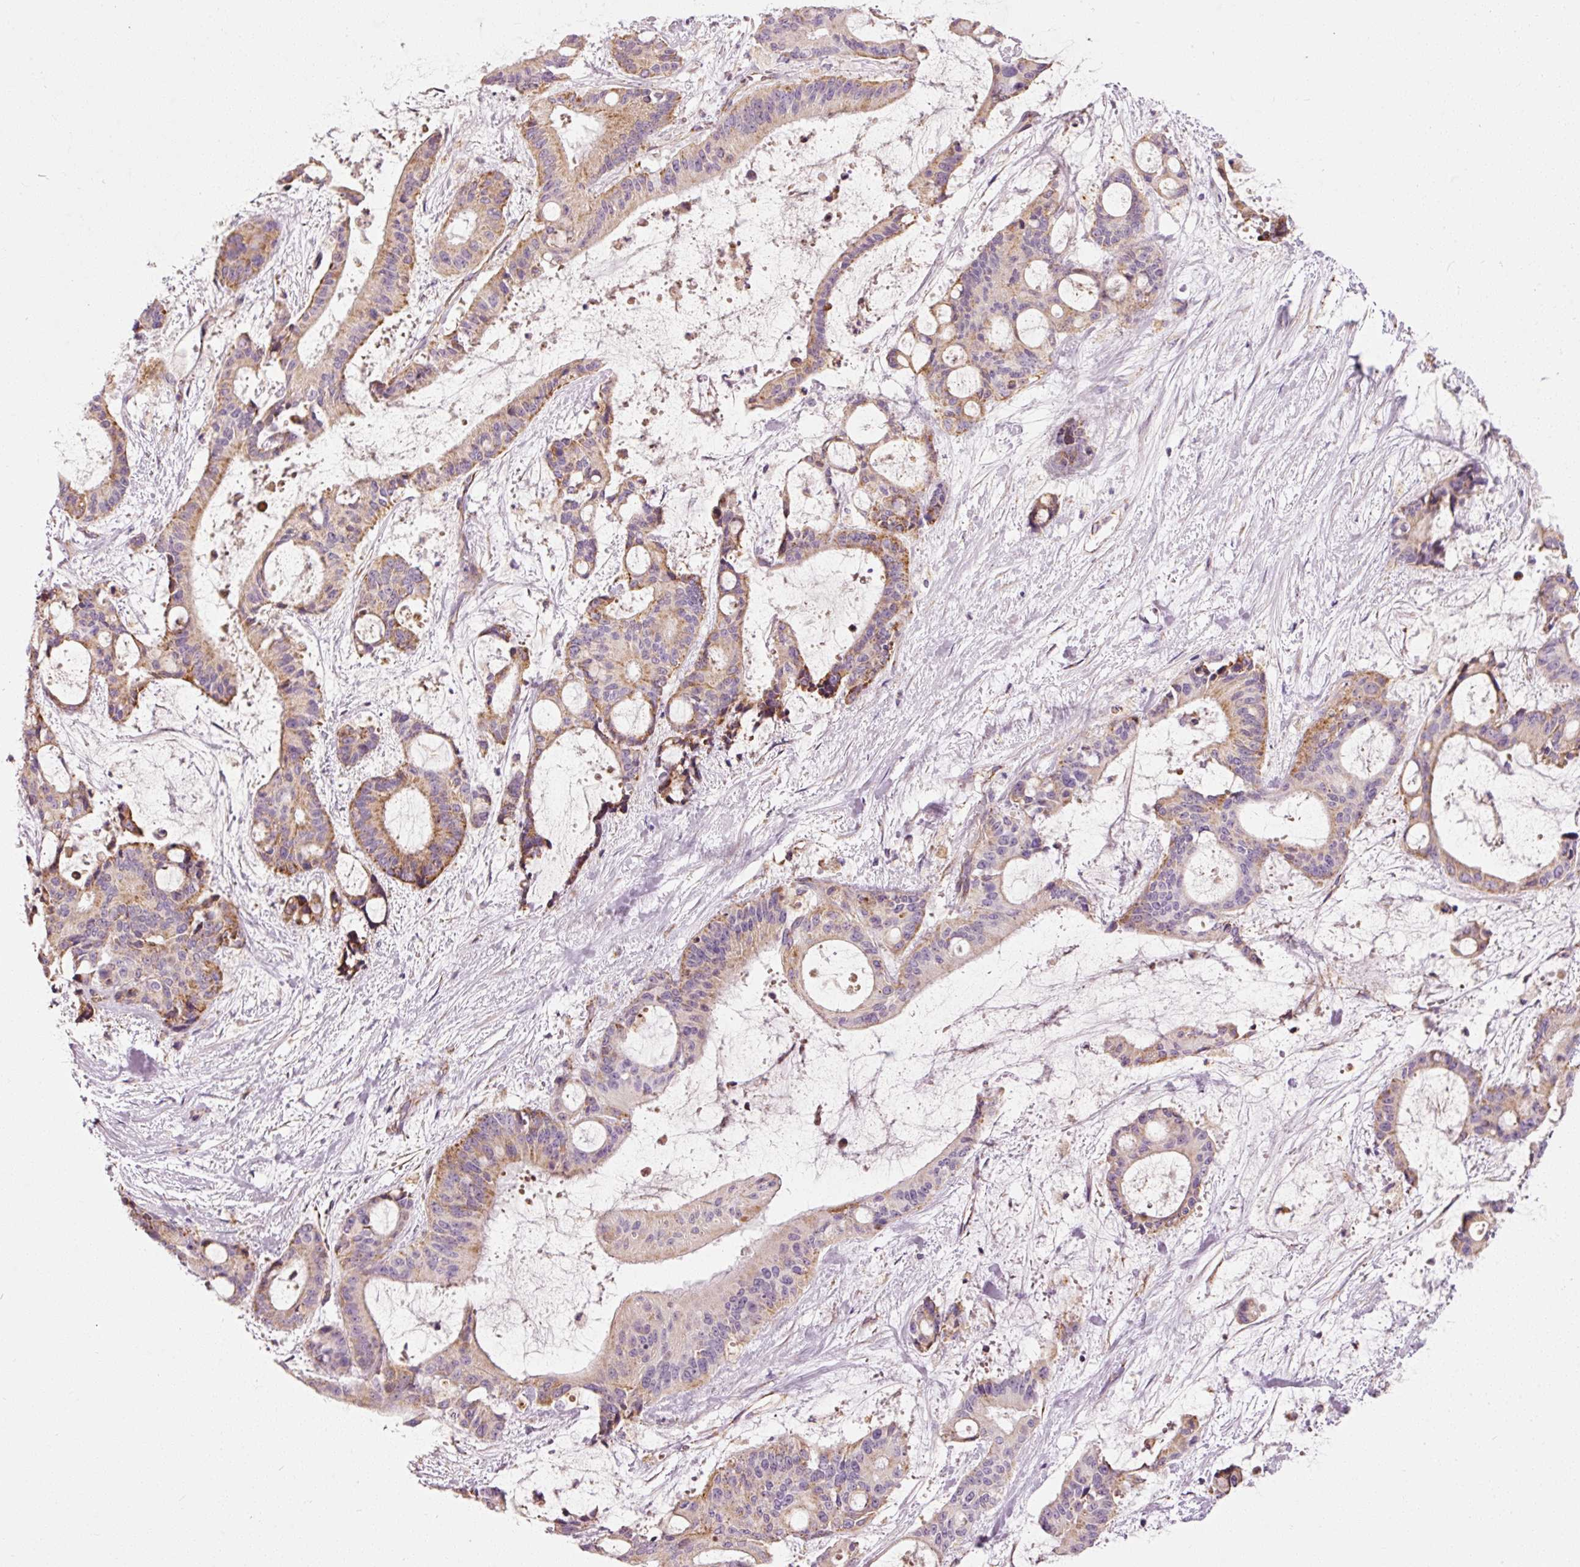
{"staining": {"intensity": "weak", "quantity": "25%-75%", "location": "cytoplasmic/membranous"}, "tissue": "liver cancer", "cell_type": "Tumor cells", "image_type": "cancer", "snomed": [{"axis": "morphology", "description": "Normal tissue, NOS"}, {"axis": "morphology", "description": "Cholangiocarcinoma"}, {"axis": "topography", "description": "Liver"}, {"axis": "topography", "description": "Peripheral nerve tissue"}], "caption": "Weak cytoplasmic/membranous positivity for a protein is seen in approximately 25%-75% of tumor cells of liver cholangiocarcinoma using IHC.", "gene": "NDUFB4", "patient": {"sex": "female", "age": 73}}